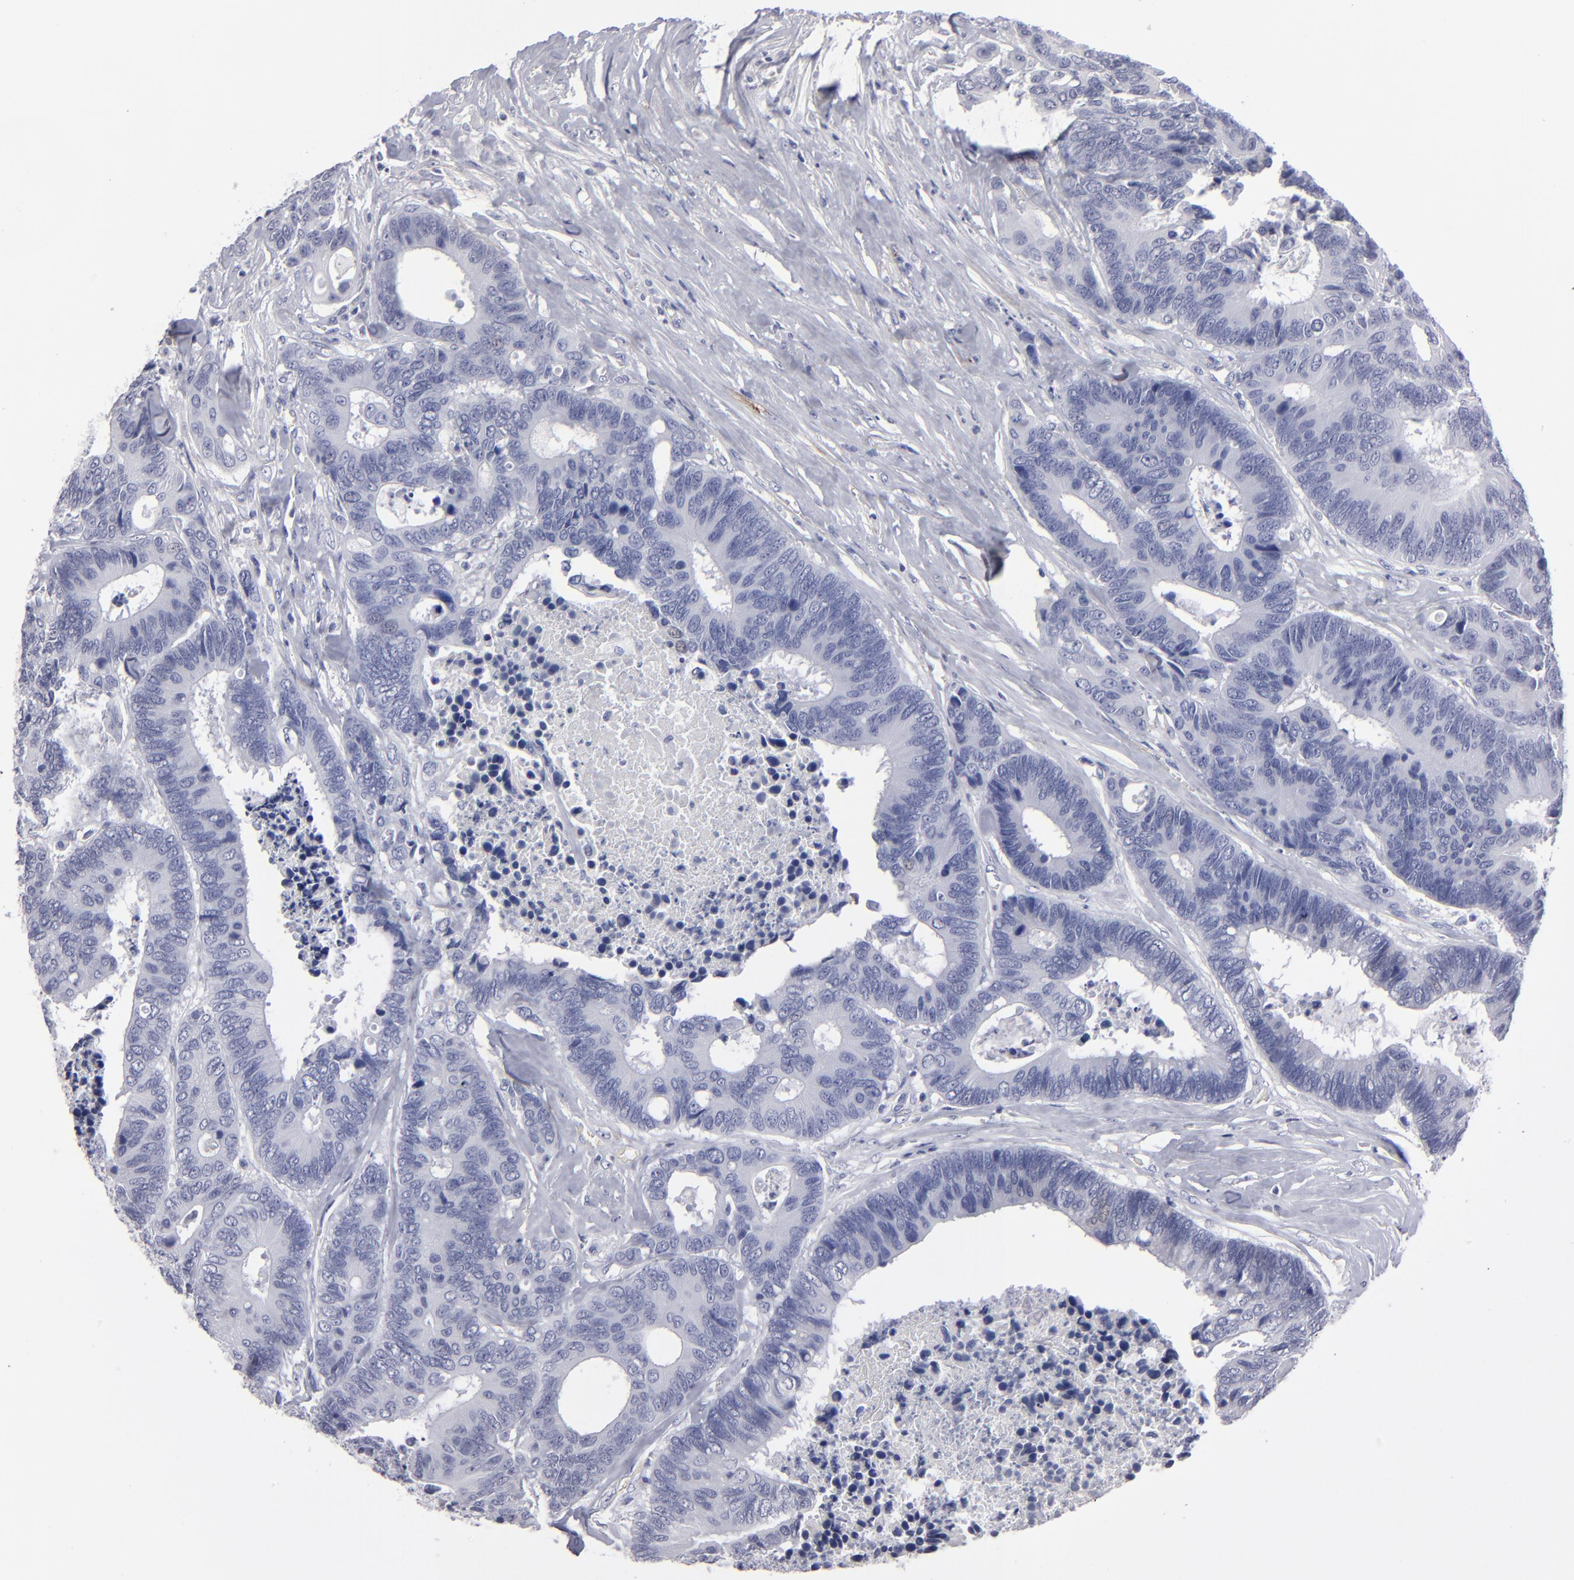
{"staining": {"intensity": "negative", "quantity": "none", "location": "none"}, "tissue": "colorectal cancer", "cell_type": "Tumor cells", "image_type": "cancer", "snomed": [{"axis": "morphology", "description": "Adenocarcinoma, NOS"}, {"axis": "topography", "description": "Rectum"}], "caption": "This is a photomicrograph of immunohistochemistry (IHC) staining of adenocarcinoma (colorectal), which shows no expression in tumor cells.", "gene": "CADM3", "patient": {"sex": "male", "age": 55}}